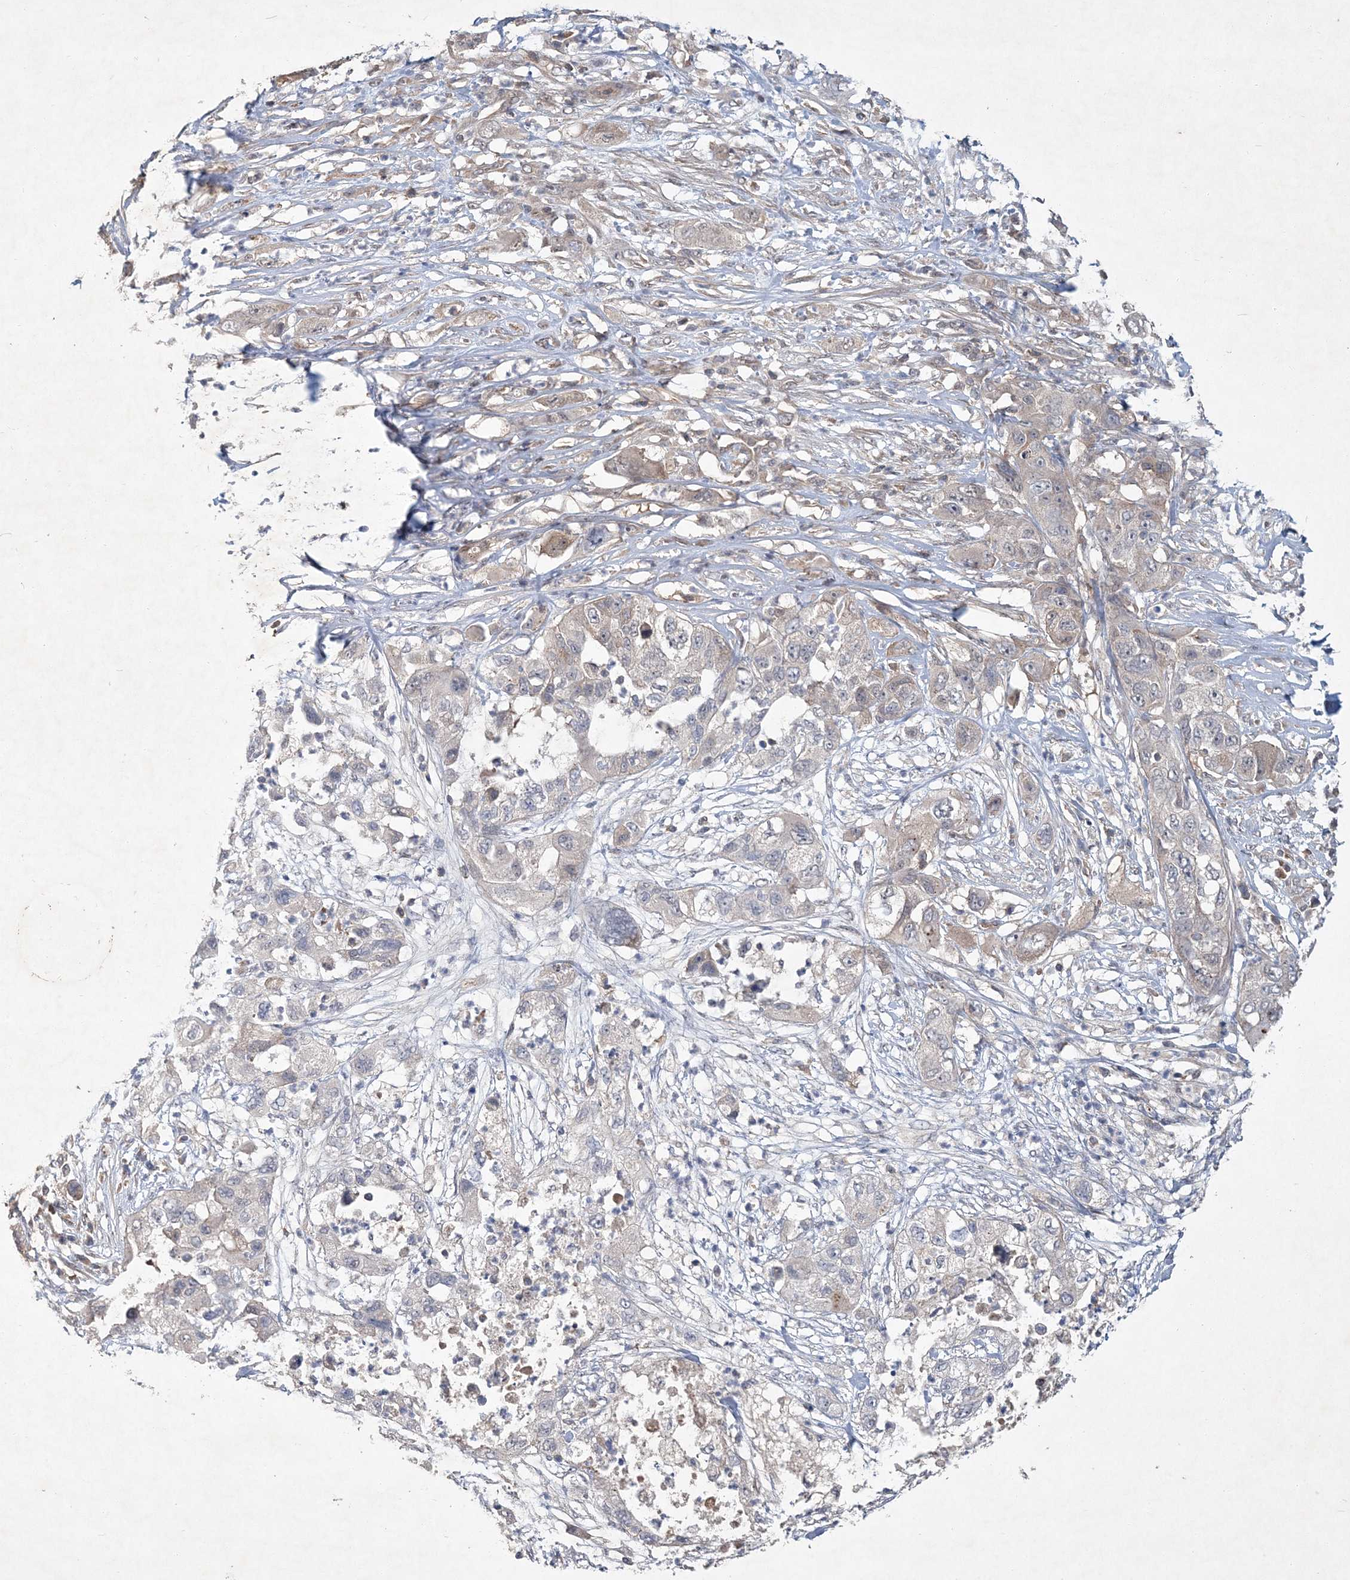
{"staining": {"intensity": "negative", "quantity": "none", "location": "none"}, "tissue": "pancreatic cancer", "cell_type": "Tumor cells", "image_type": "cancer", "snomed": [{"axis": "morphology", "description": "Adenocarcinoma, NOS"}, {"axis": "topography", "description": "Pancreas"}], "caption": "Pancreatic cancer stained for a protein using immunohistochemistry shows no expression tumor cells.", "gene": "RNF25", "patient": {"sex": "female", "age": 78}}